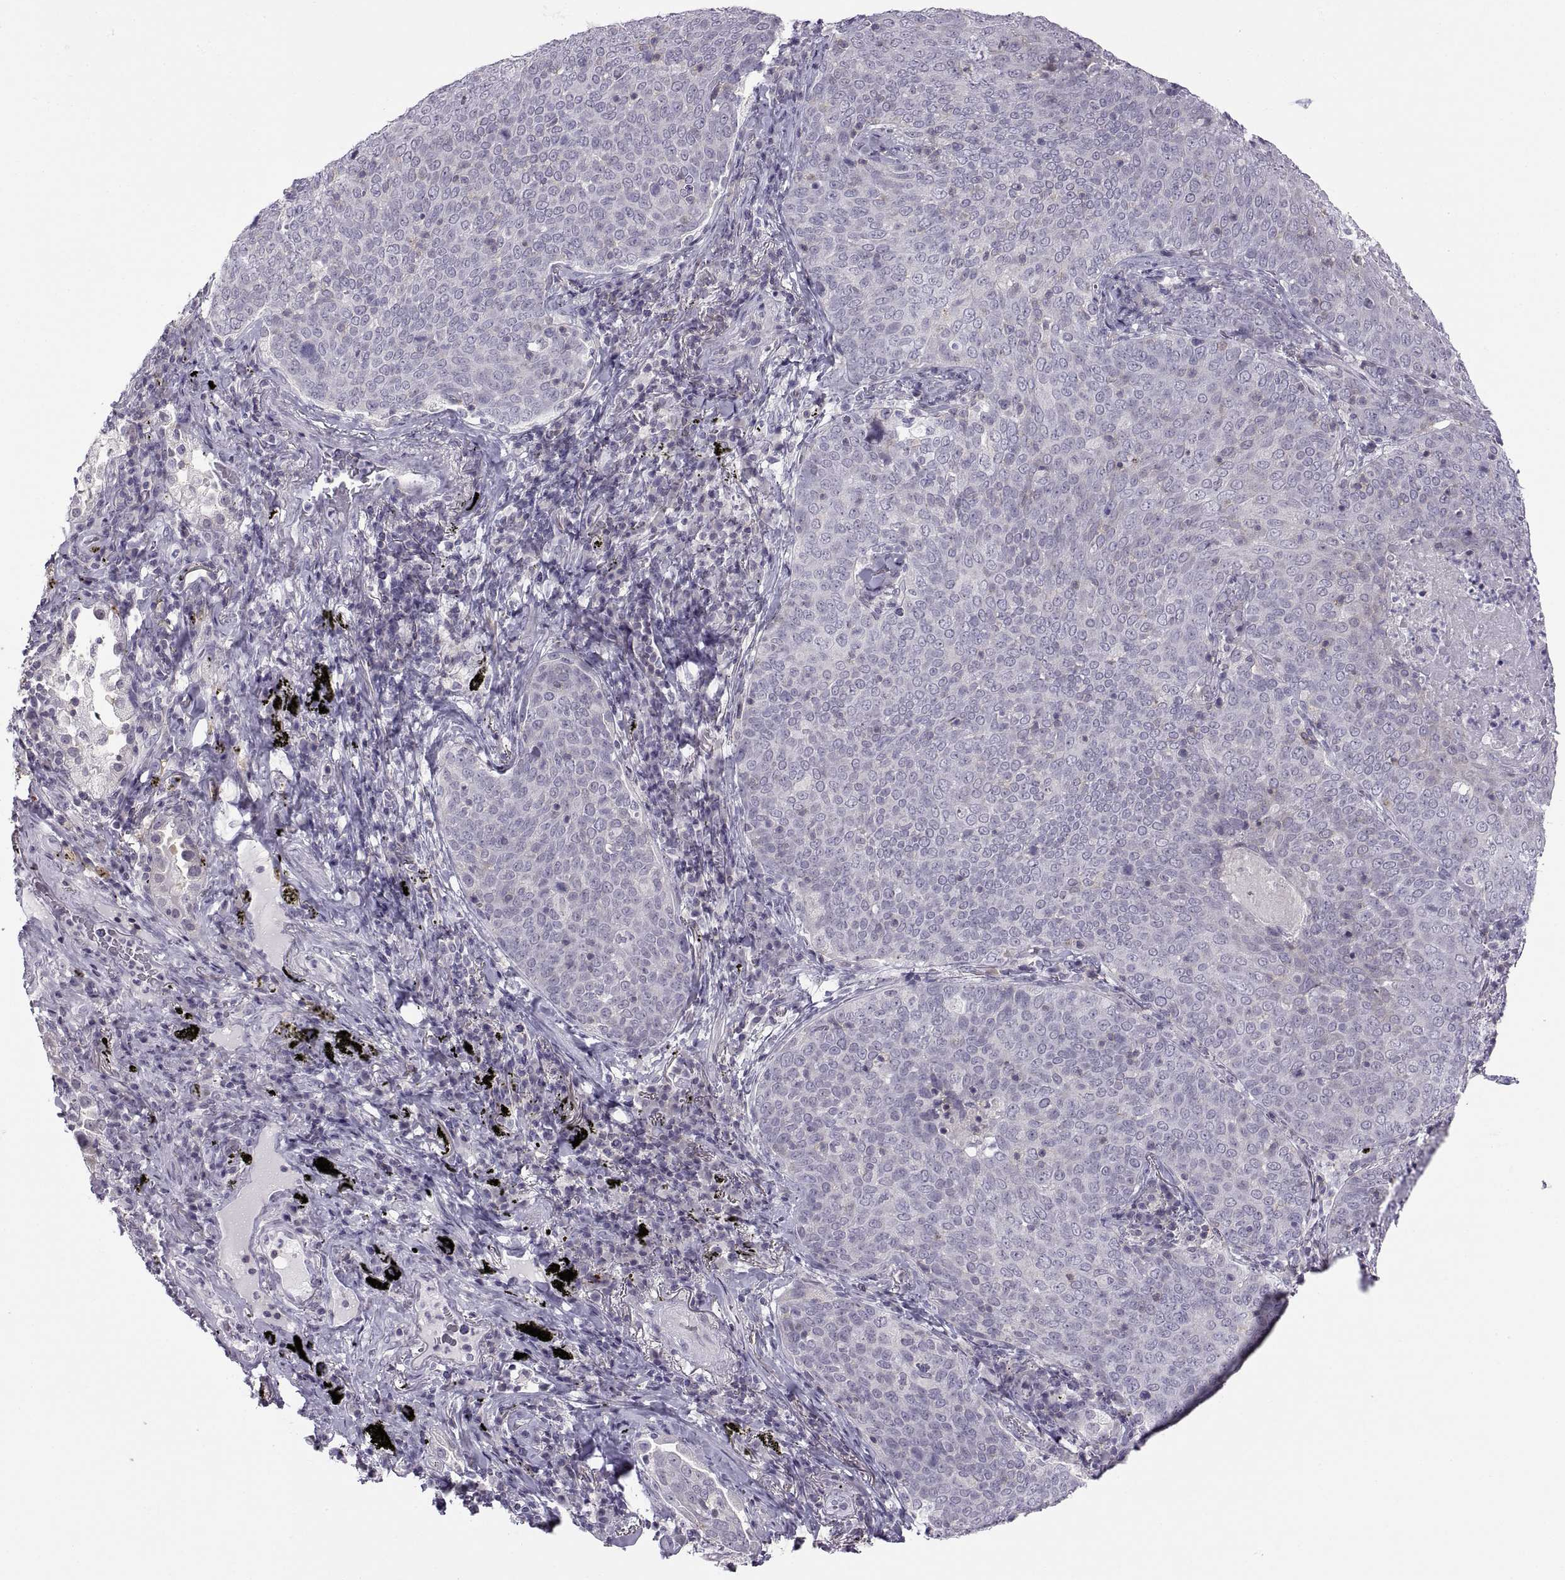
{"staining": {"intensity": "negative", "quantity": "none", "location": "none"}, "tissue": "lung cancer", "cell_type": "Tumor cells", "image_type": "cancer", "snomed": [{"axis": "morphology", "description": "Squamous cell carcinoma, NOS"}, {"axis": "topography", "description": "Lung"}], "caption": "Protein analysis of squamous cell carcinoma (lung) displays no significant positivity in tumor cells. (Stains: DAB (3,3'-diaminobenzidine) immunohistochemistry (IHC) with hematoxylin counter stain, Microscopy: brightfield microscopy at high magnification).", "gene": "TTC21A", "patient": {"sex": "male", "age": 82}}